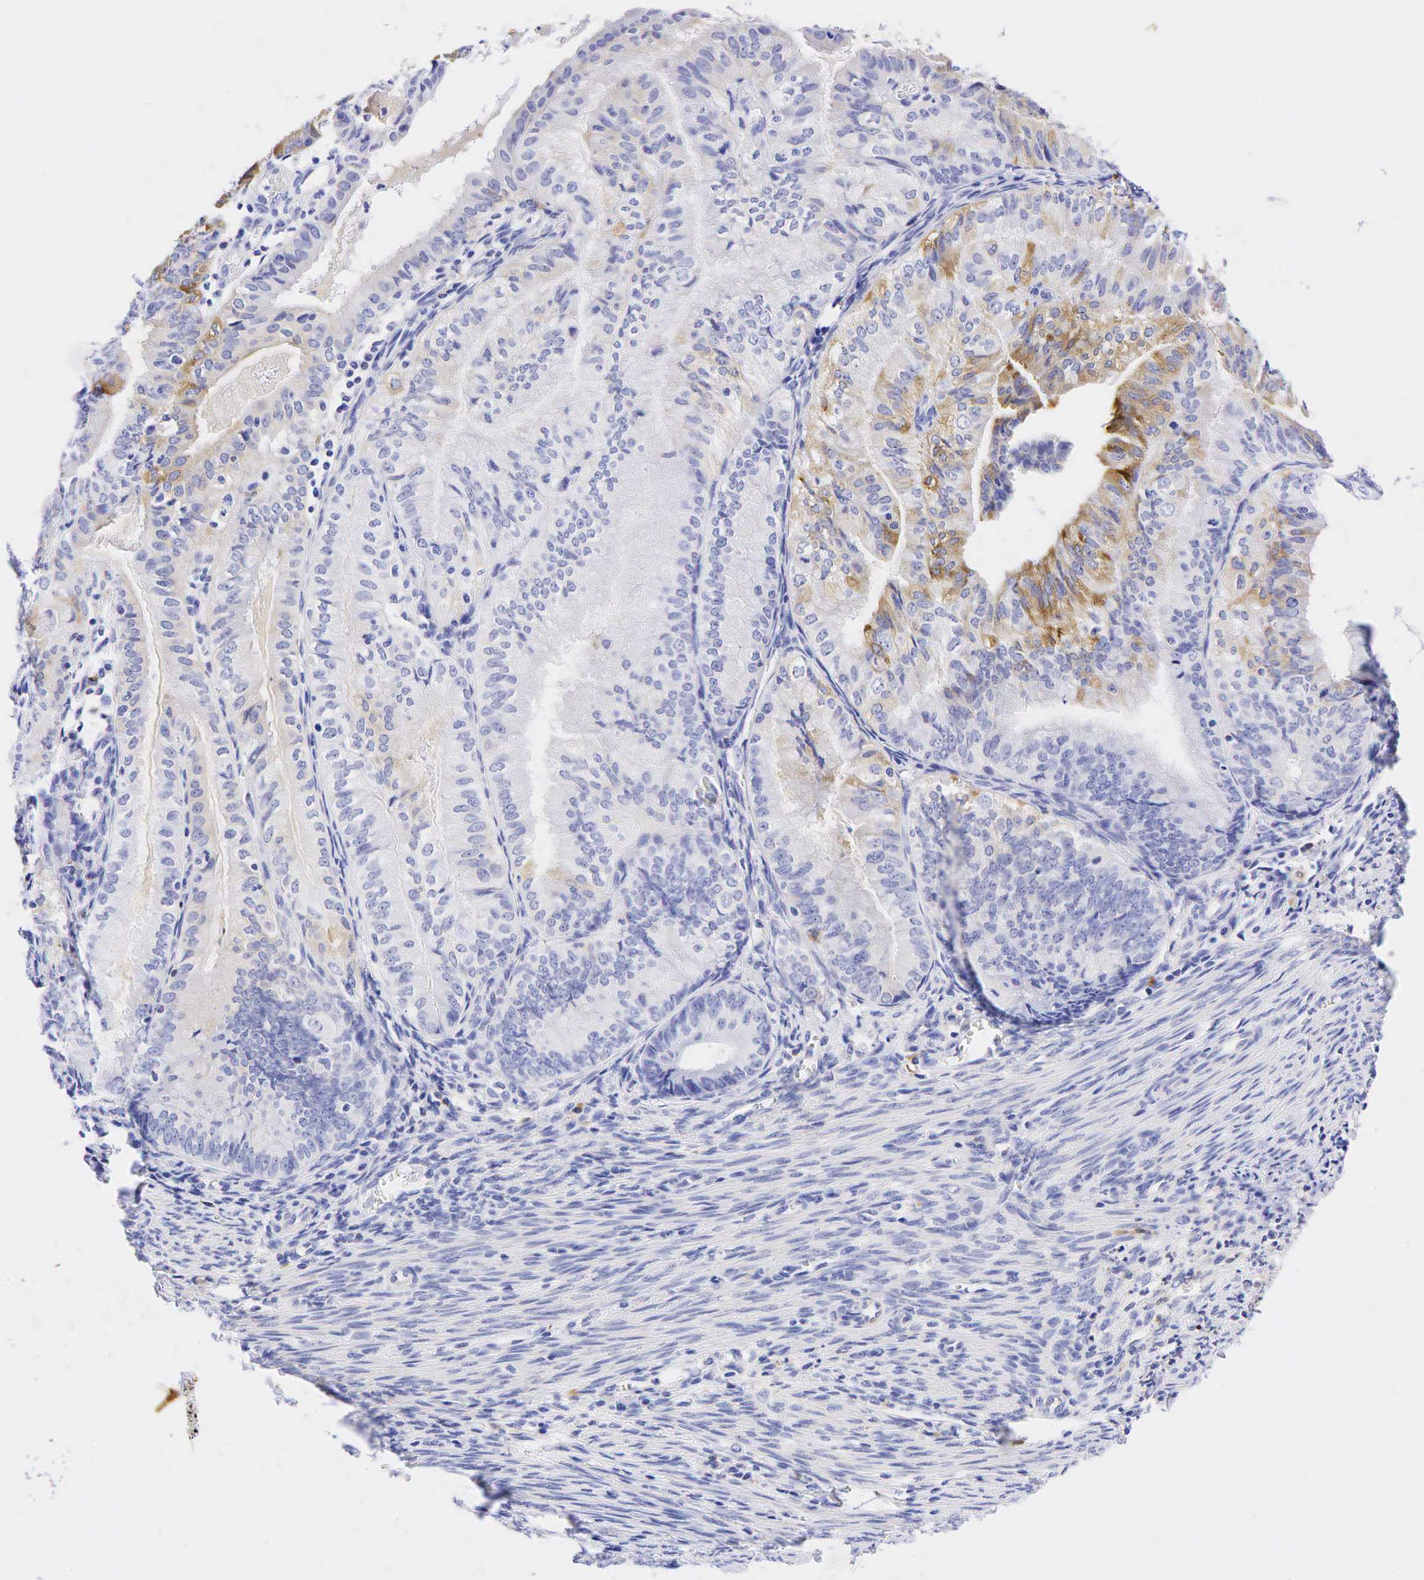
{"staining": {"intensity": "moderate", "quantity": "25%-75%", "location": "cytoplasmic/membranous"}, "tissue": "endometrial cancer", "cell_type": "Tumor cells", "image_type": "cancer", "snomed": [{"axis": "morphology", "description": "Adenocarcinoma, NOS"}, {"axis": "topography", "description": "Endometrium"}], "caption": "The image exhibits a brown stain indicating the presence of a protein in the cytoplasmic/membranous of tumor cells in endometrial adenocarcinoma. Nuclei are stained in blue.", "gene": "TNFRSF8", "patient": {"sex": "female", "age": 66}}